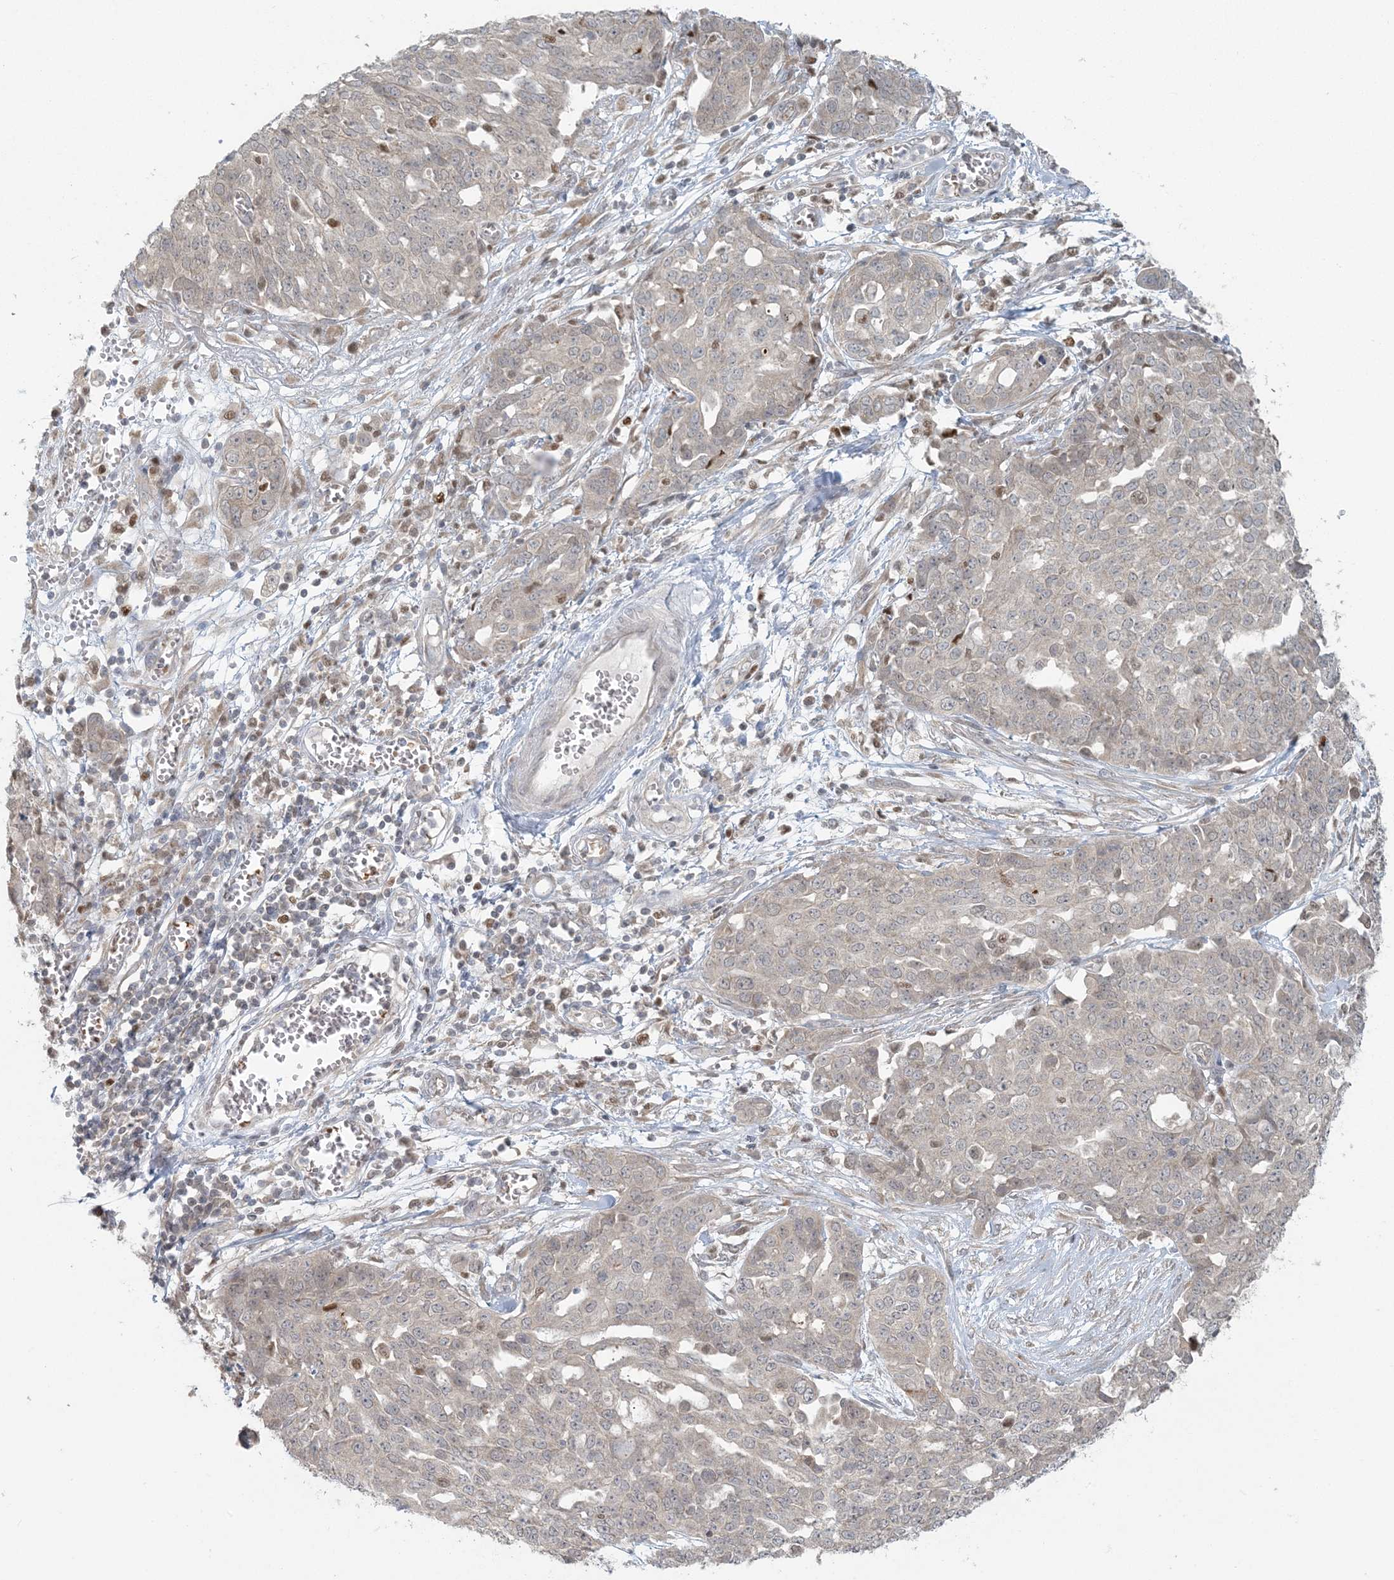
{"staining": {"intensity": "negative", "quantity": "none", "location": "none"}, "tissue": "ovarian cancer", "cell_type": "Tumor cells", "image_type": "cancer", "snomed": [{"axis": "morphology", "description": "Cystadenocarcinoma, serous, NOS"}, {"axis": "topography", "description": "Soft tissue"}, {"axis": "topography", "description": "Ovary"}], "caption": "Tumor cells show no significant staining in ovarian cancer (serous cystadenocarcinoma).", "gene": "CTDNEP1", "patient": {"sex": "female", "age": 57}}